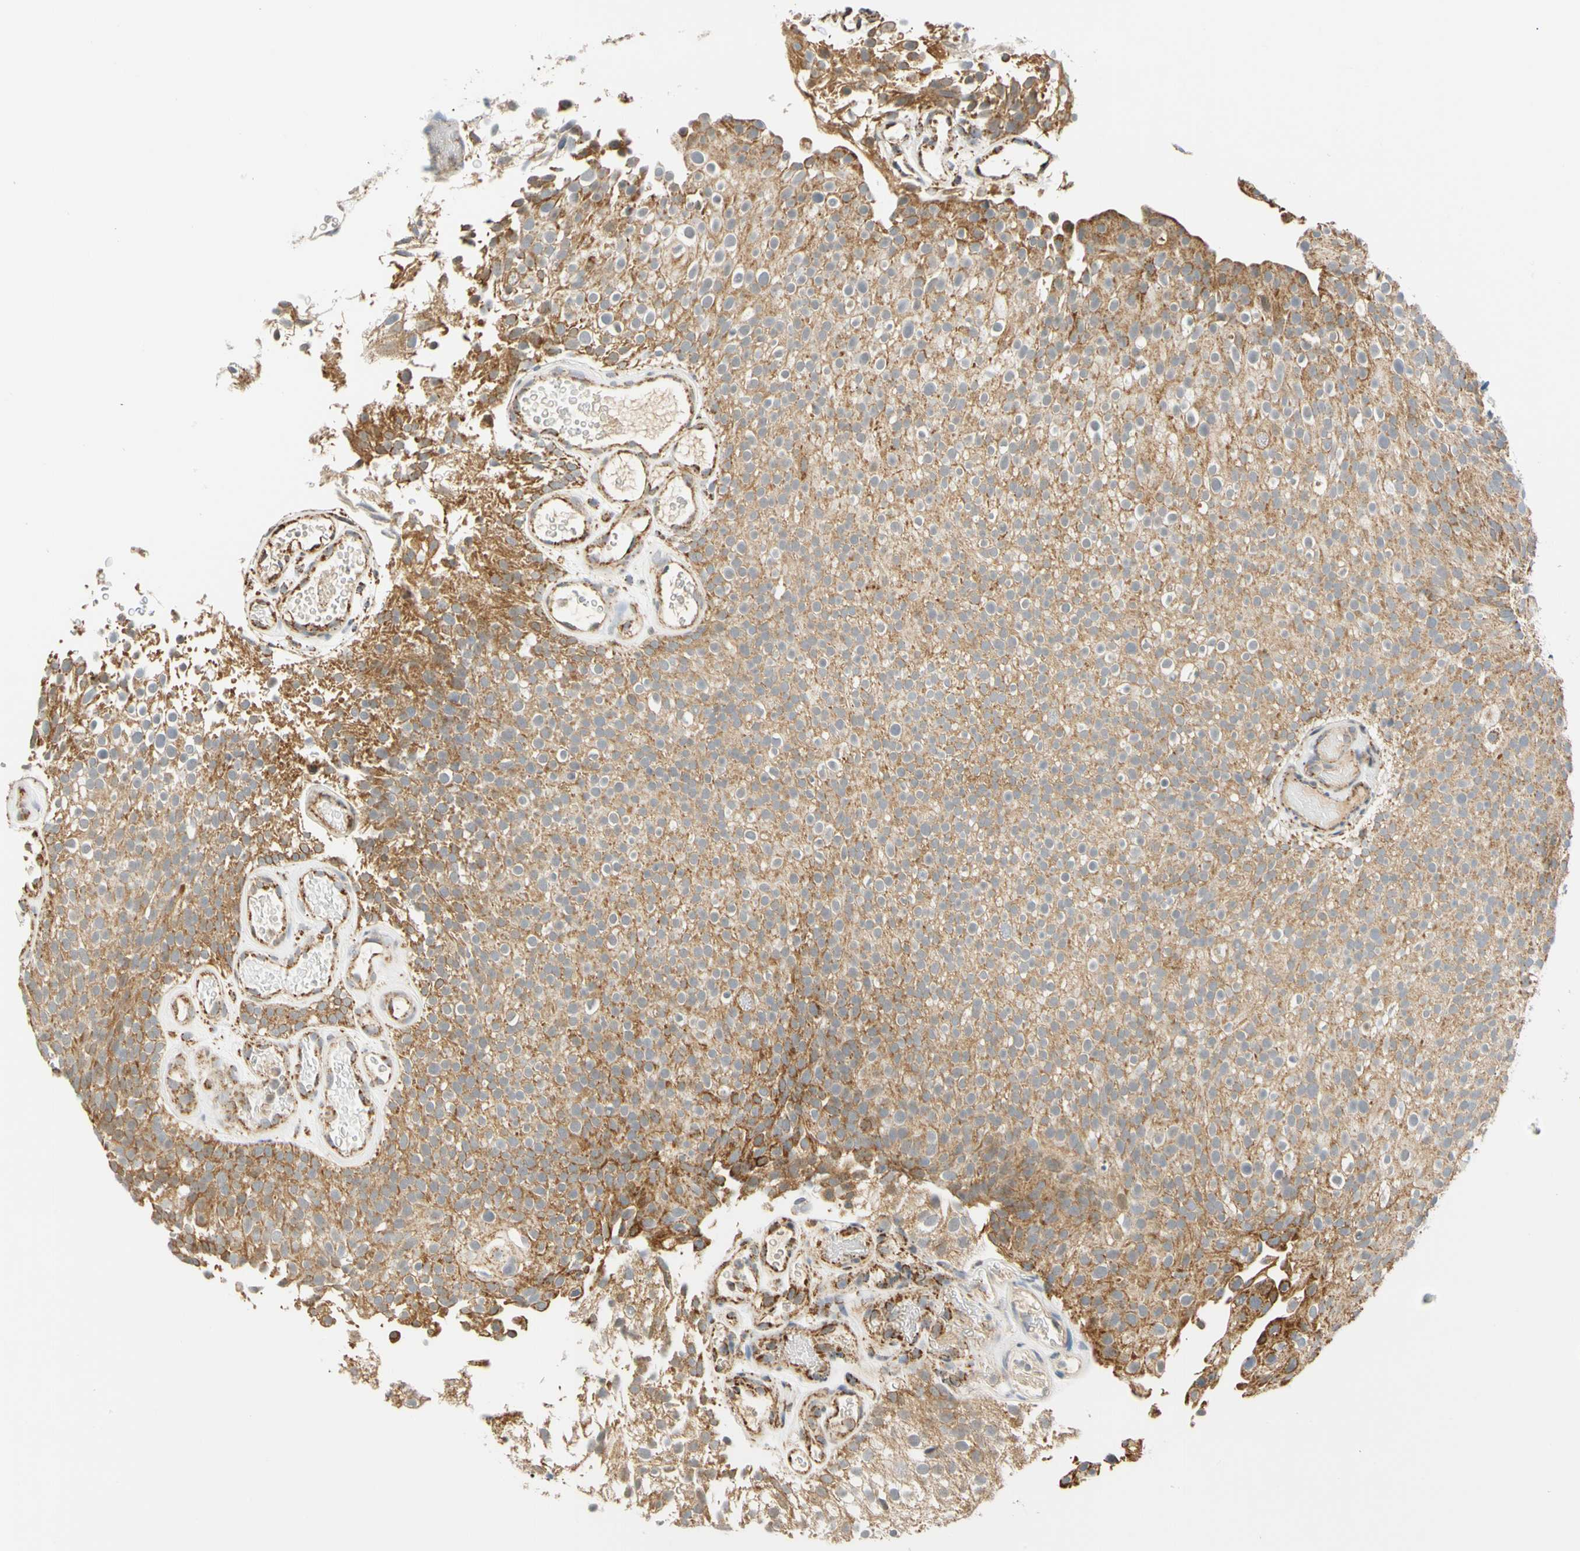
{"staining": {"intensity": "moderate", "quantity": ">75%", "location": "cytoplasmic/membranous"}, "tissue": "urothelial cancer", "cell_type": "Tumor cells", "image_type": "cancer", "snomed": [{"axis": "morphology", "description": "Urothelial carcinoma, Low grade"}, {"axis": "topography", "description": "Urinary bladder"}], "caption": "Human urothelial cancer stained with a brown dye shows moderate cytoplasmic/membranous positive expression in about >75% of tumor cells.", "gene": "SFXN3", "patient": {"sex": "male", "age": 78}}